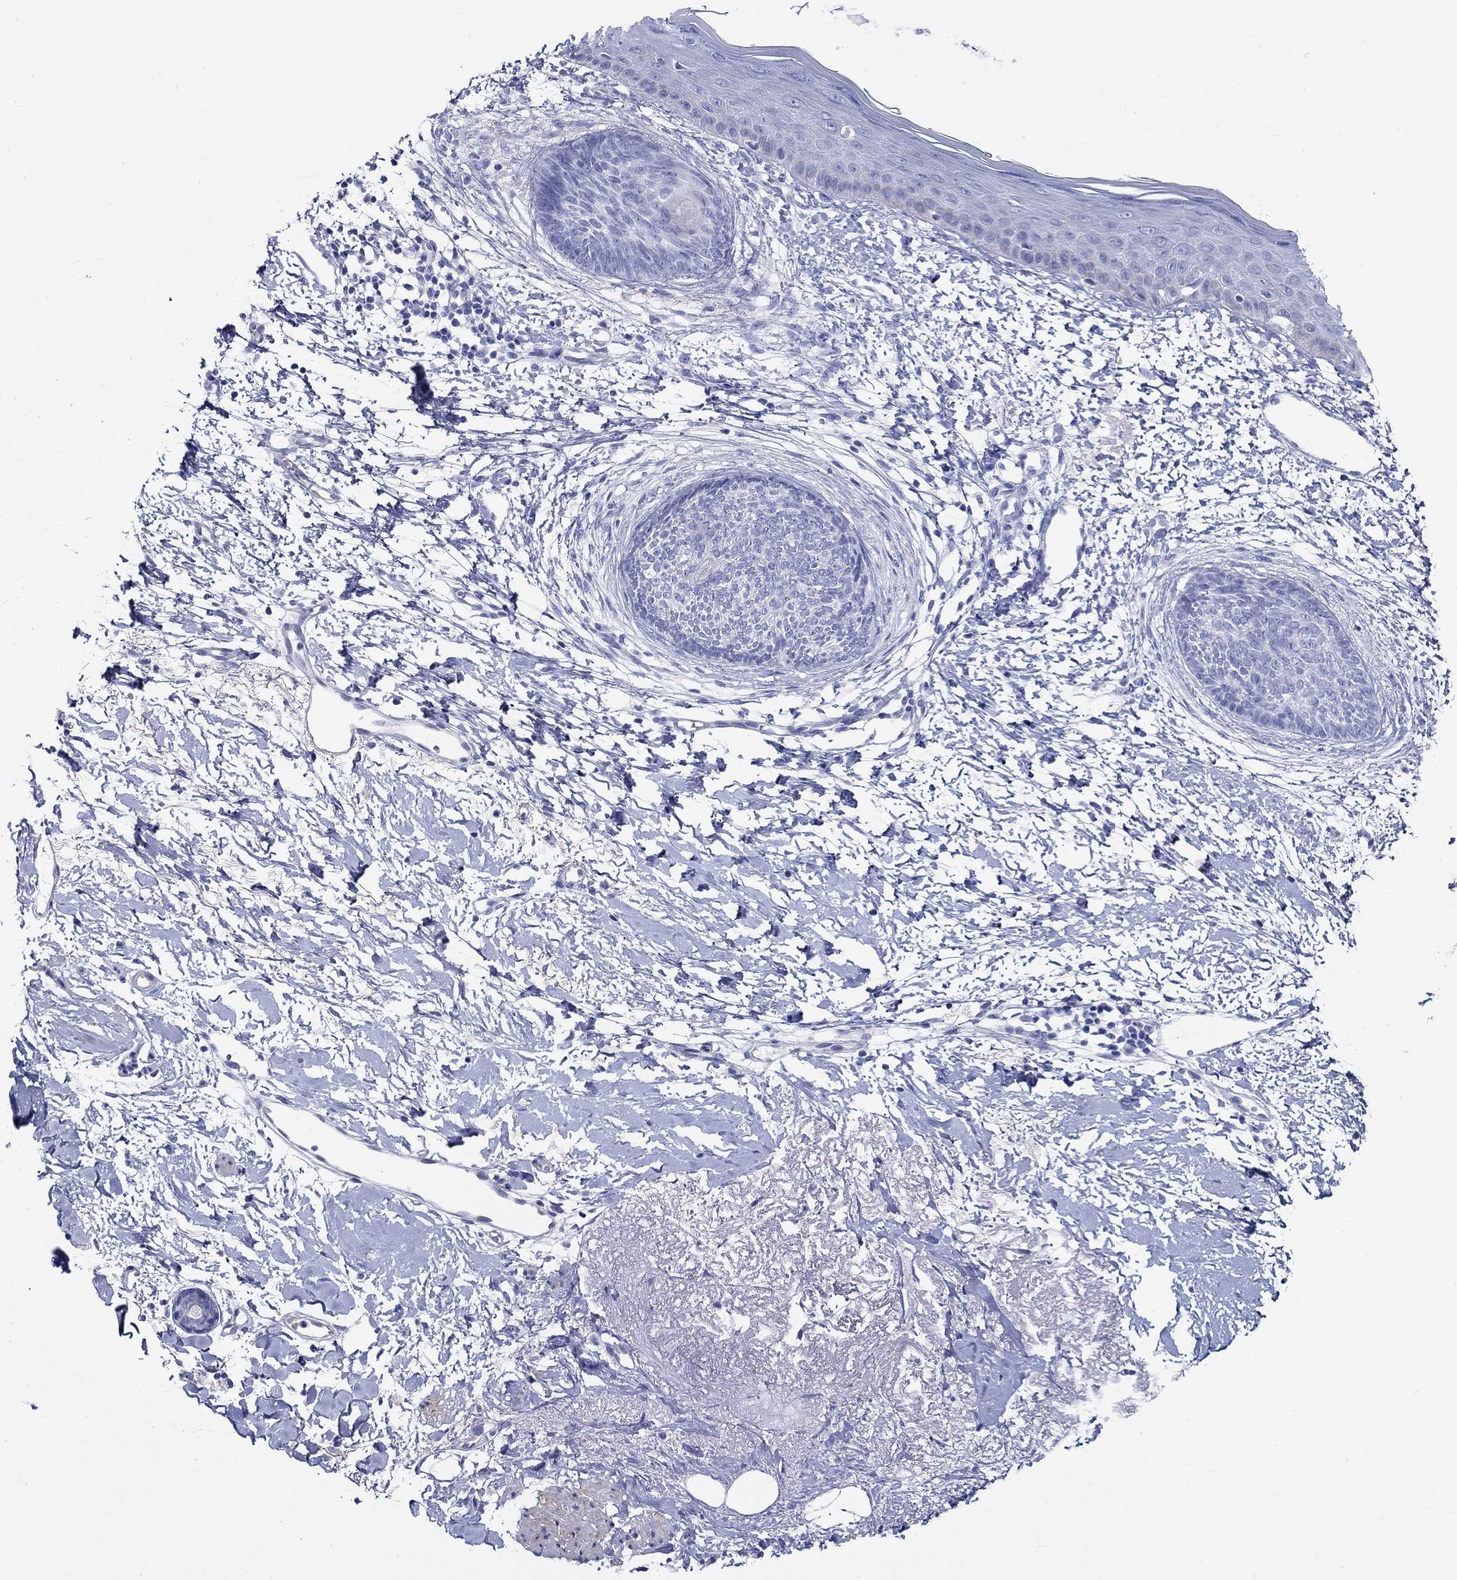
{"staining": {"intensity": "negative", "quantity": "none", "location": "none"}, "tissue": "skin cancer", "cell_type": "Tumor cells", "image_type": "cancer", "snomed": [{"axis": "morphology", "description": "Normal tissue, NOS"}, {"axis": "morphology", "description": "Basal cell carcinoma"}, {"axis": "topography", "description": "Skin"}], "caption": "IHC photomicrograph of neoplastic tissue: skin cancer (basal cell carcinoma) stained with DAB (3,3'-diaminobenzidine) reveals no significant protein expression in tumor cells. (Immunohistochemistry, brightfield microscopy, high magnification).", "gene": "CRYGS", "patient": {"sex": "male", "age": 84}}